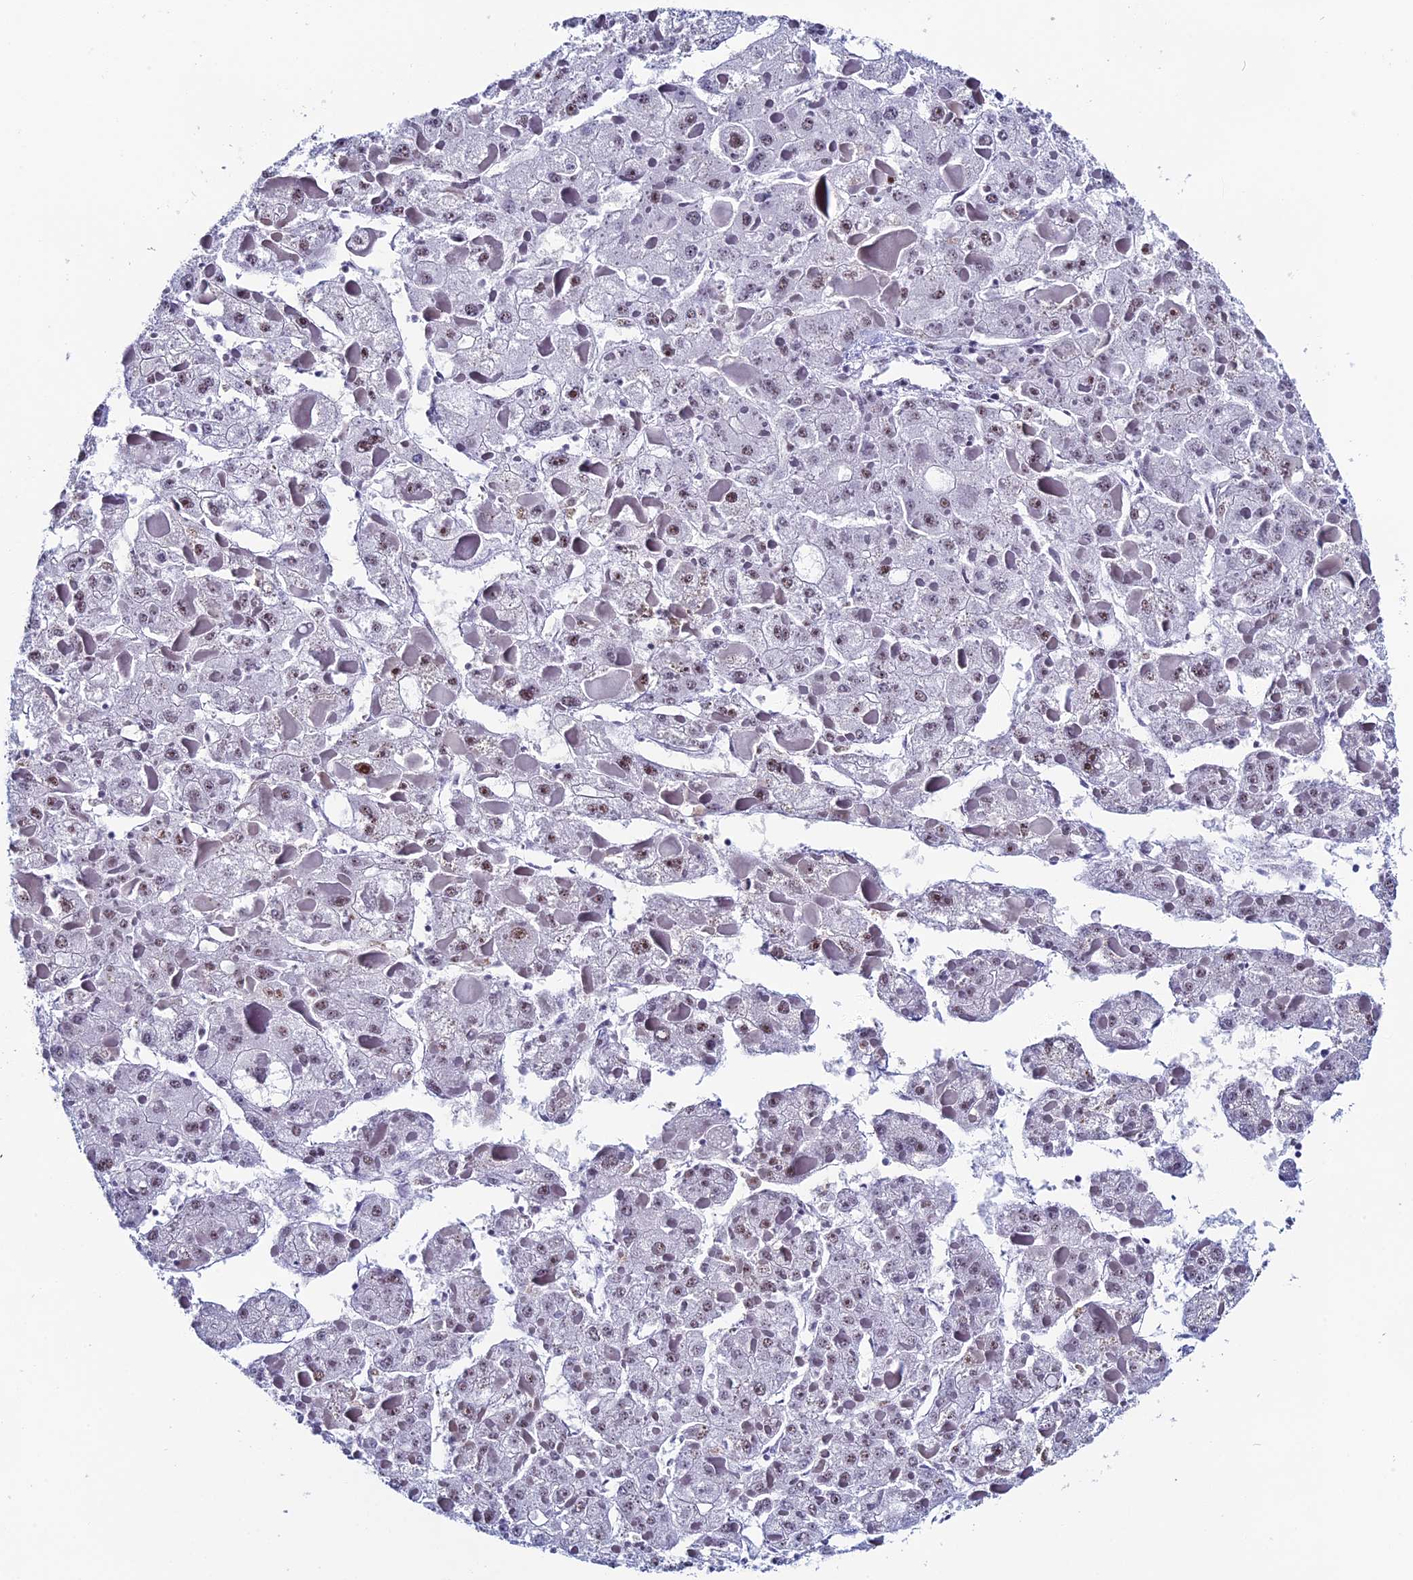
{"staining": {"intensity": "moderate", "quantity": "<25%", "location": "nuclear"}, "tissue": "liver cancer", "cell_type": "Tumor cells", "image_type": "cancer", "snomed": [{"axis": "morphology", "description": "Carcinoma, Hepatocellular, NOS"}, {"axis": "topography", "description": "Liver"}], "caption": "Protein staining of liver cancer (hepatocellular carcinoma) tissue reveals moderate nuclear staining in approximately <25% of tumor cells.", "gene": "CD2BP2", "patient": {"sex": "female", "age": 73}}